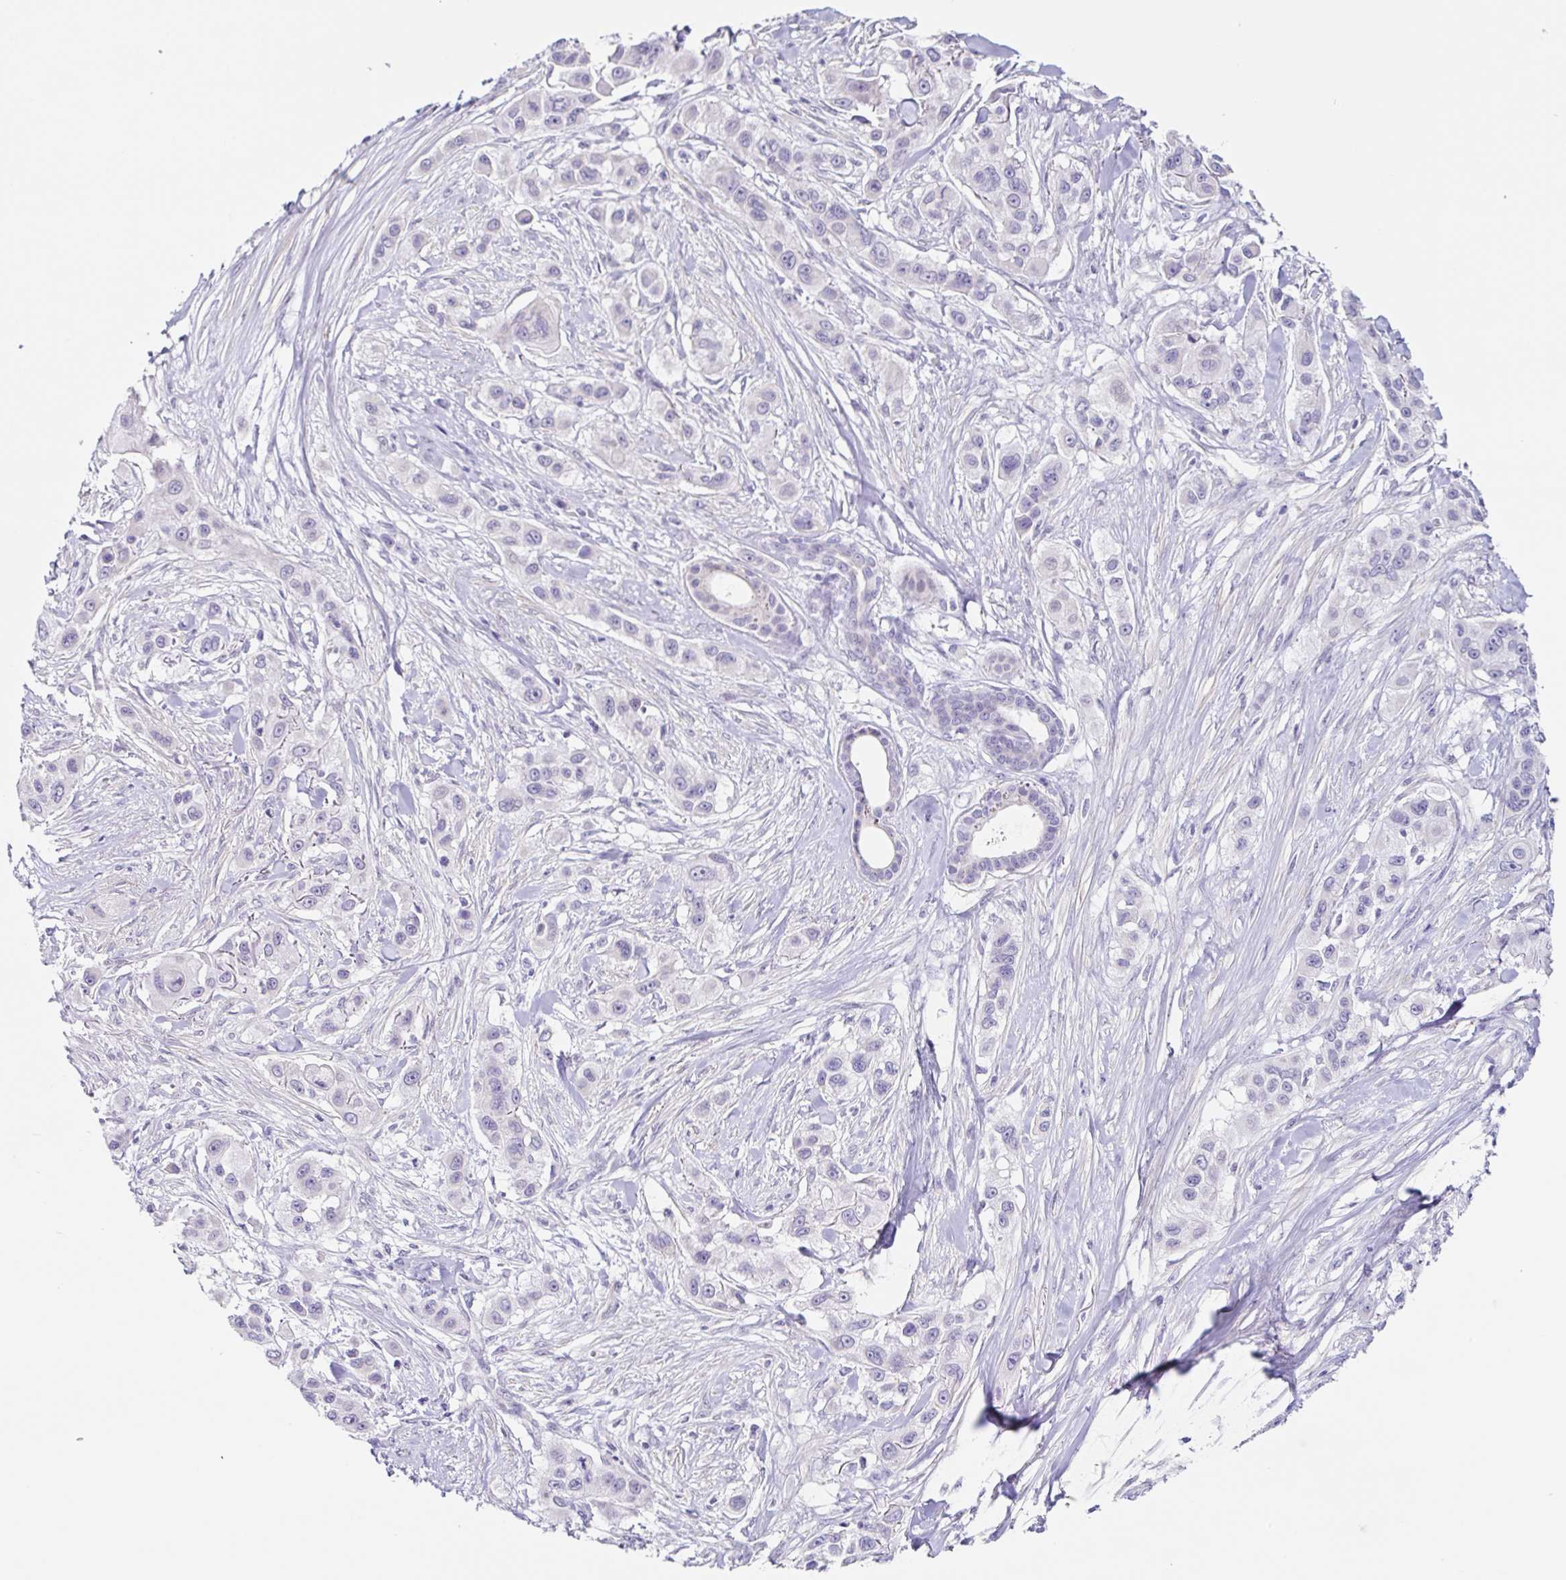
{"staining": {"intensity": "negative", "quantity": "none", "location": "none"}, "tissue": "skin cancer", "cell_type": "Tumor cells", "image_type": "cancer", "snomed": [{"axis": "morphology", "description": "Squamous cell carcinoma, NOS"}, {"axis": "topography", "description": "Skin"}], "caption": "Tumor cells show no significant protein staining in skin cancer.", "gene": "DCAF17", "patient": {"sex": "male", "age": 63}}